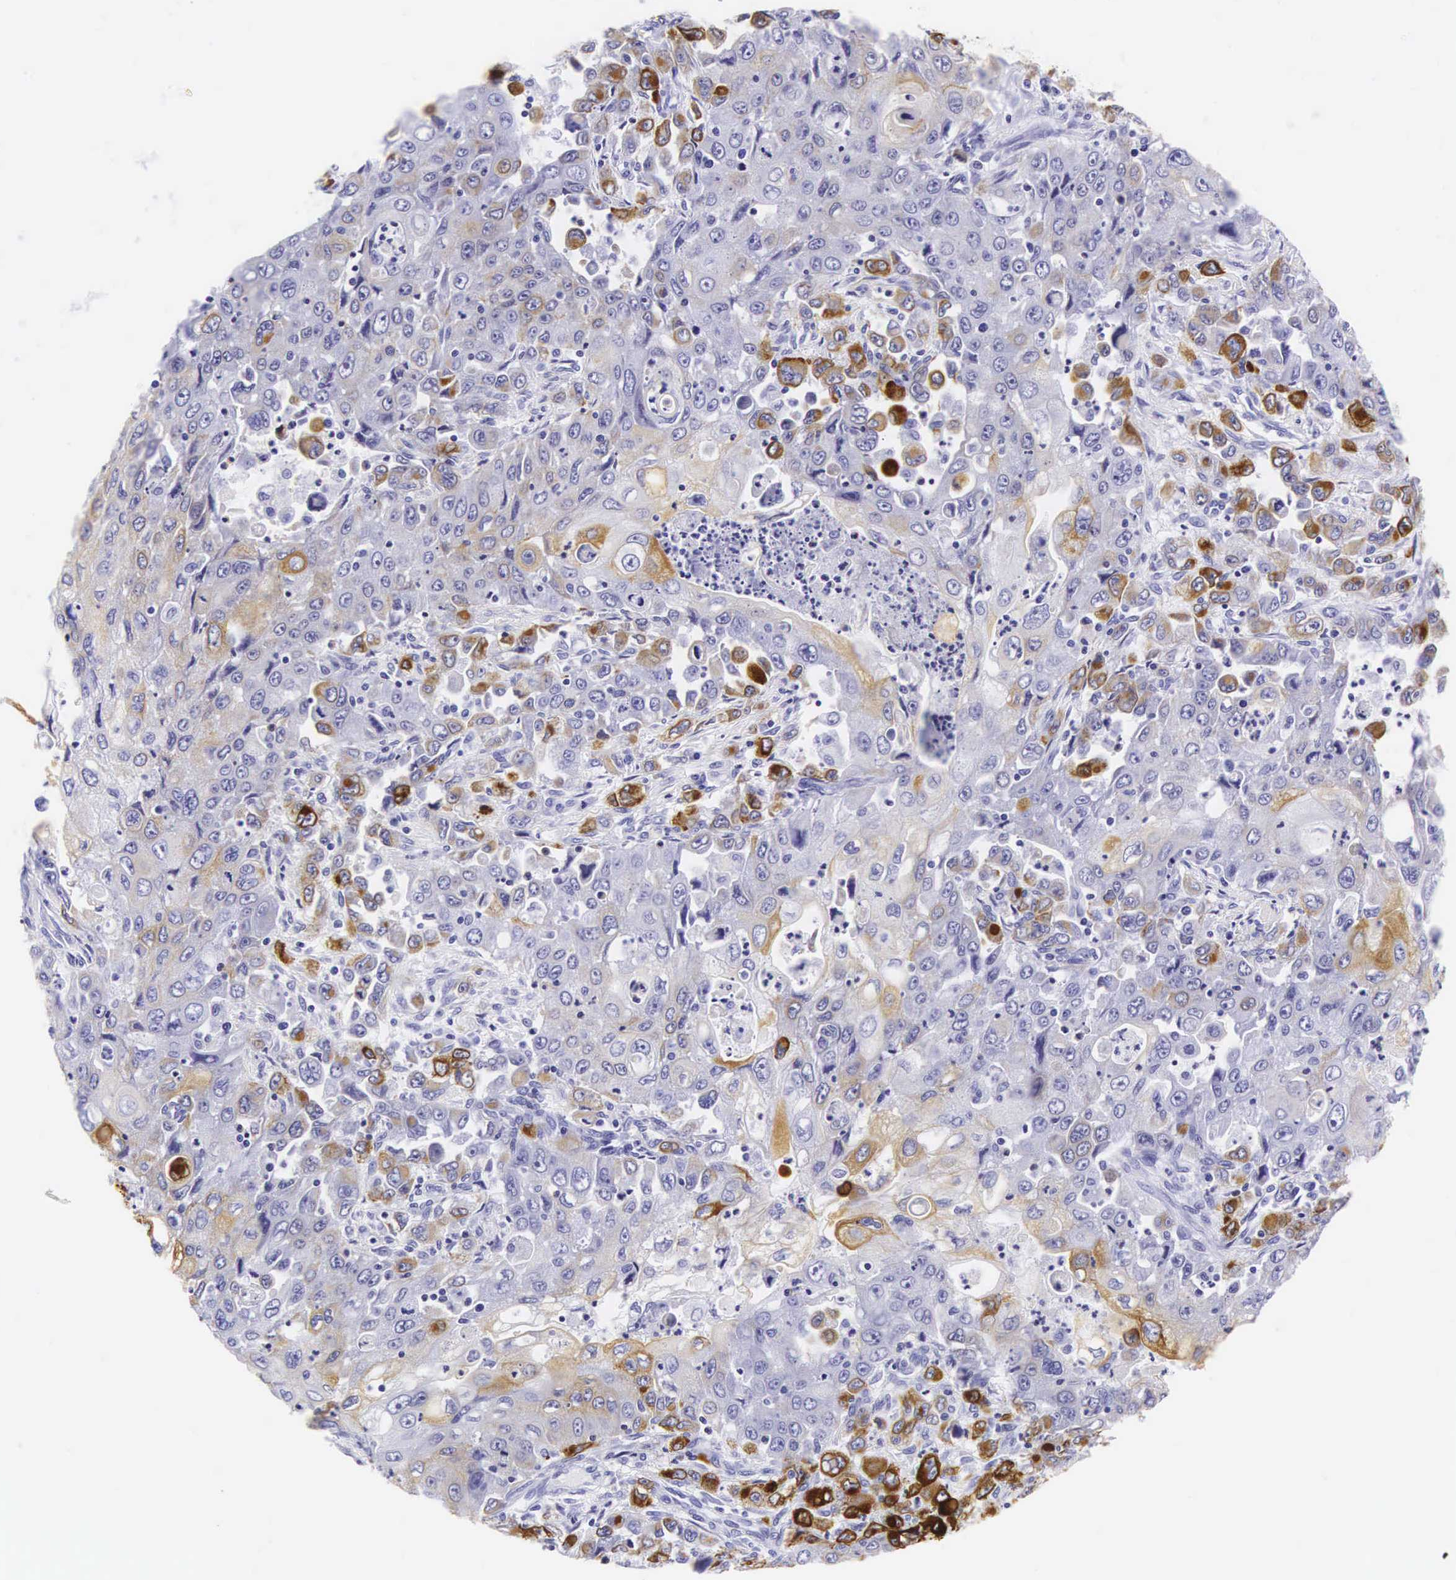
{"staining": {"intensity": "strong", "quantity": ">75%", "location": "cytoplasmic/membranous"}, "tissue": "pancreatic cancer", "cell_type": "Tumor cells", "image_type": "cancer", "snomed": [{"axis": "morphology", "description": "Adenocarcinoma, NOS"}, {"axis": "topography", "description": "Pancreas"}], "caption": "A high amount of strong cytoplasmic/membranous positivity is appreciated in approximately >75% of tumor cells in pancreatic cancer (adenocarcinoma) tissue.", "gene": "KRT18", "patient": {"sex": "male", "age": 70}}